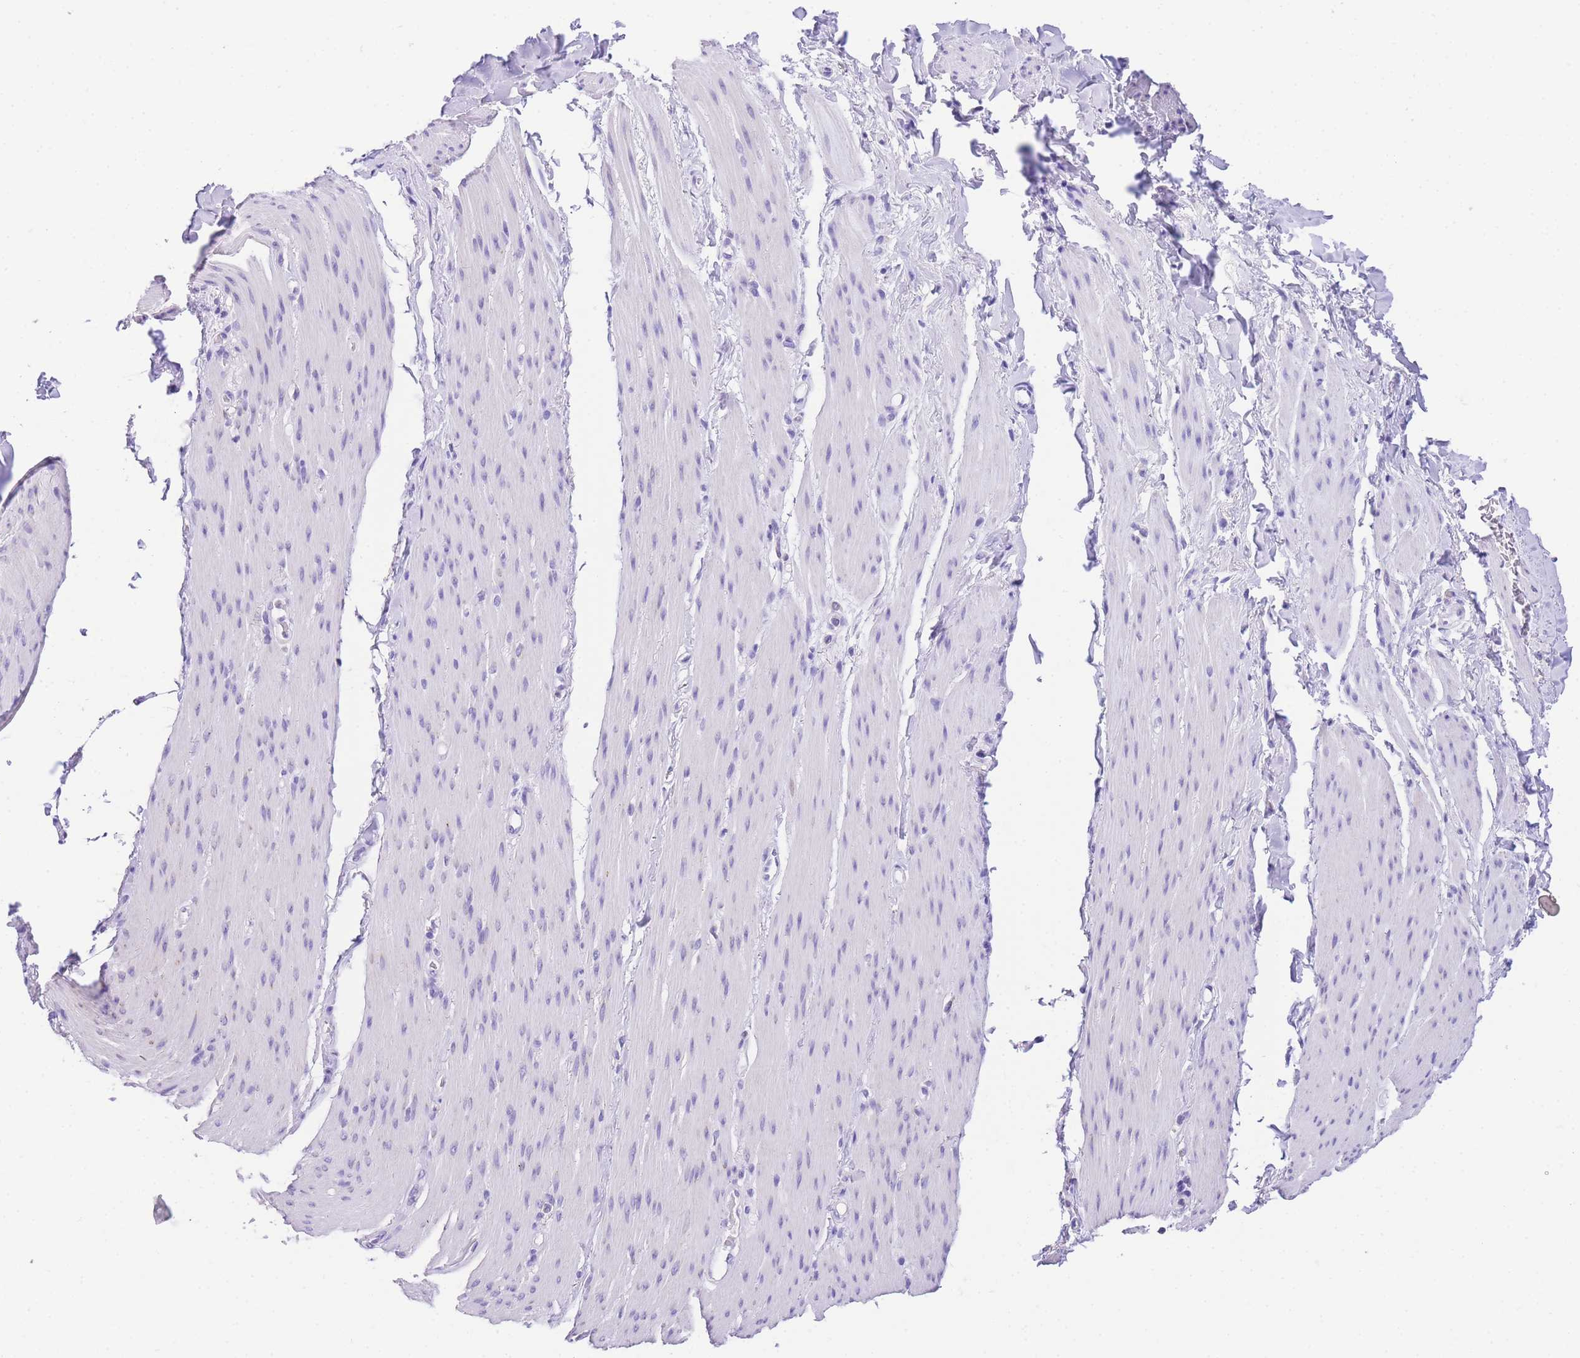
{"staining": {"intensity": "negative", "quantity": "none", "location": "none"}, "tissue": "adipose tissue", "cell_type": "Adipocytes", "image_type": "normal", "snomed": [{"axis": "morphology", "description": "Normal tissue, NOS"}, {"axis": "topography", "description": "Colon"}, {"axis": "topography", "description": "Peripheral nerve tissue"}], "caption": "Immunohistochemistry (IHC) of unremarkable adipose tissue shows no positivity in adipocytes. (DAB immunohistochemistry (IHC), high magnification).", "gene": "NKD2", "patient": {"sex": "female", "age": 61}}